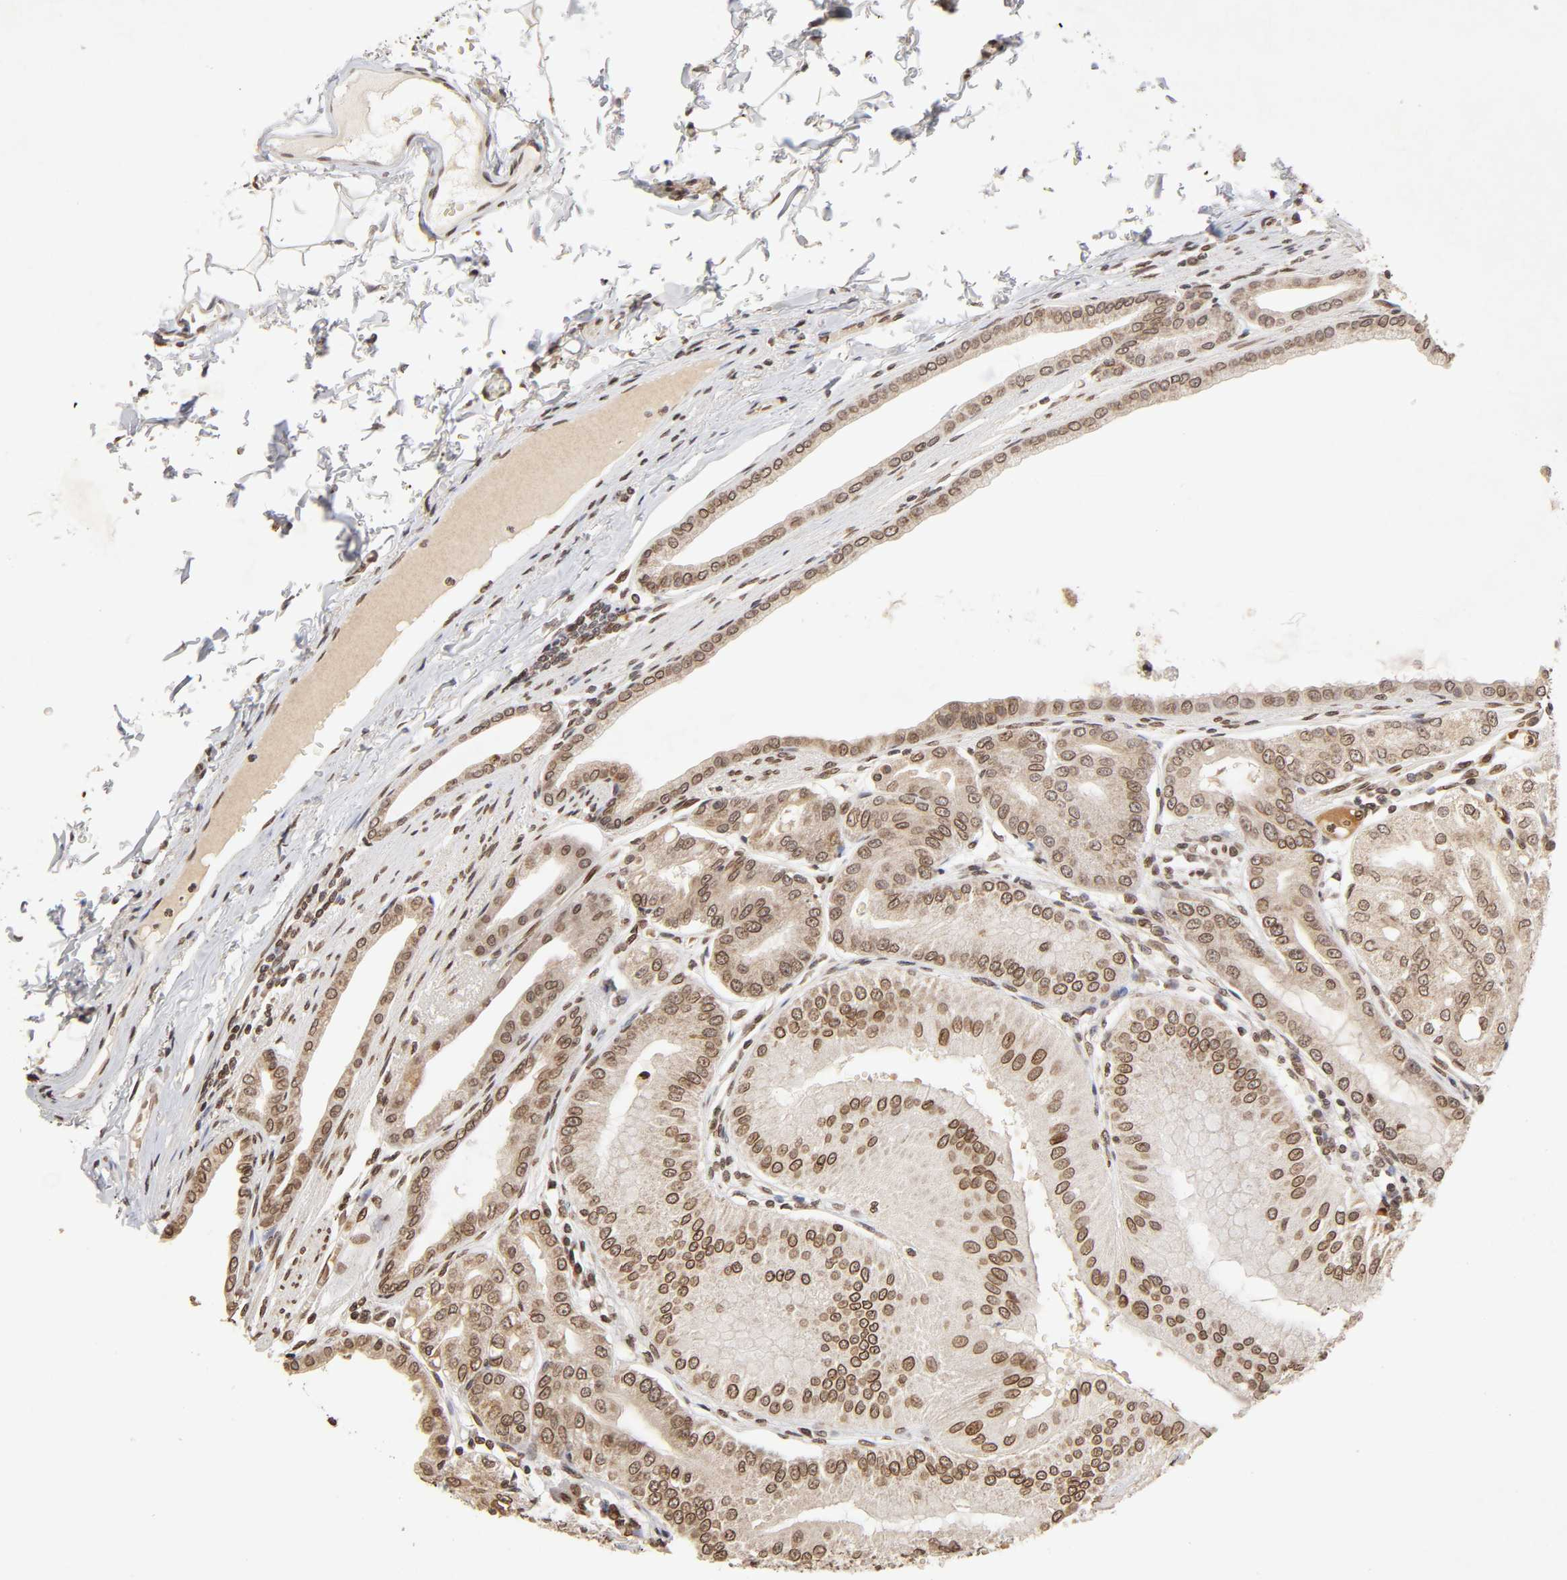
{"staining": {"intensity": "moderate", "quantity": ">75%", "location": "cytoplasmic/membranous"}, "tissue": "stomach", "cell_type": "Glandular cells", "image_type": "normal", "snomed": [{"axis": "morphology", "description": "Normal tissue, NOS"}, {"axis": "topography", "description": "Stomach, lower"}], "caption": "Protein staining of normal stomach displays moderate cytoplasmic/membranous positivity in approximately >75% of glandular cells. (brown staining indicates protein expression, while blue staining denotes nuclei).", "gene": "MLLT6", "patient": {"sex": "male", "age": 71}}